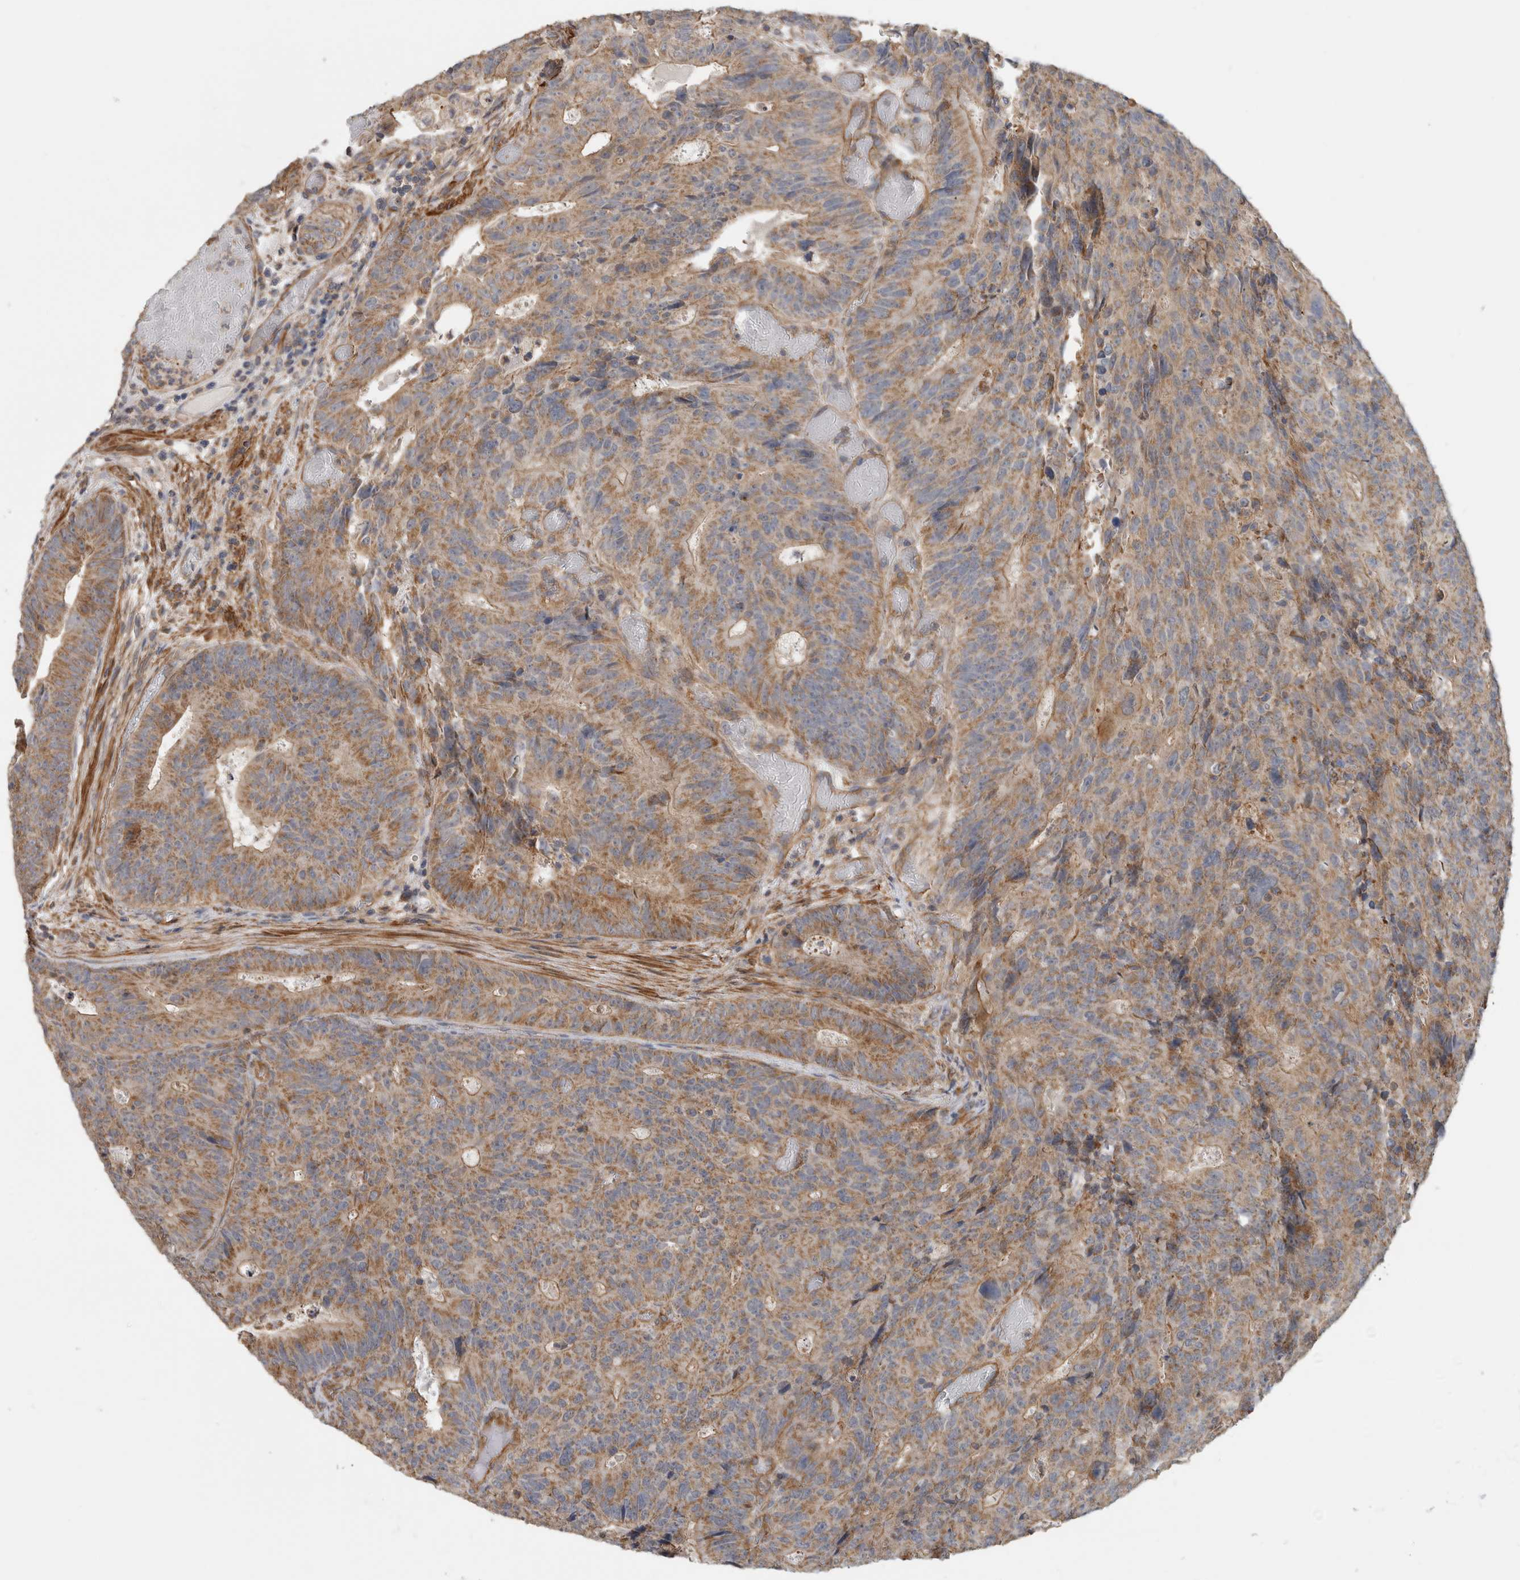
{"staining": {"intensity": "moderate", "quantity": ">75%", "location": "cytoplasmic/membranous"}, "tissue": "colorectal cancer", "cell_type": "Tumor cells", "image_type": "cancer", "snomed": [{"axis": "morphology", "description": "Adenocarcinoma, NOS"}, {"axis": "topography", "description": "Colon"}], "caption": "Moderate cytoplasmic/membranous staining for a protein is identified in about >75% of tumor cells of adenocarcinoma (colorectal) using immunohistochemistry.", "gene": "SFXN2", "patient": {"sex": "male", "age": 87}}